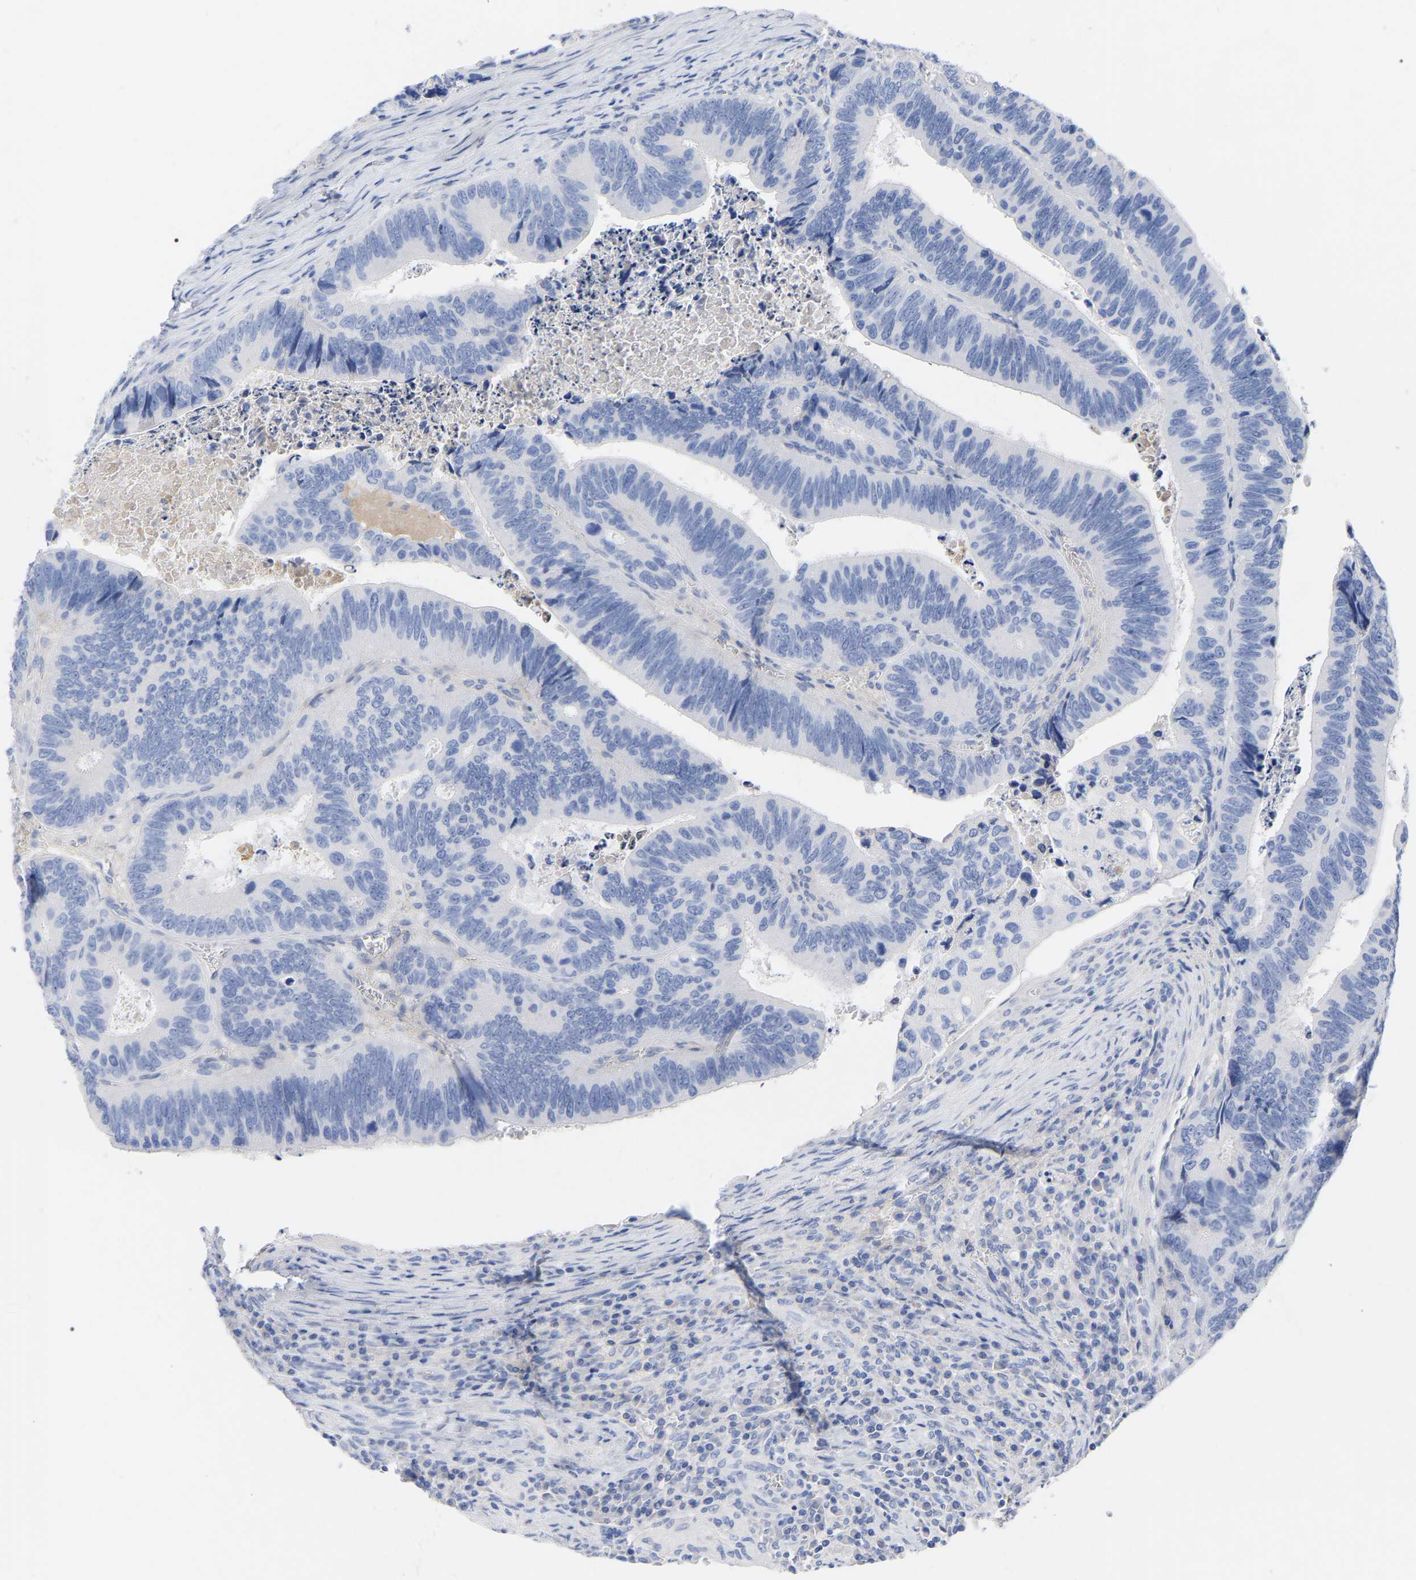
{"staining": {"intensity": "negative", "quantity": "none", "location": "none"}, "tissue": "colorectal cancer", "cell_type": "Tumor cells", "image_type": "cancer", "snomed": [{"axis": "morphology", "description": "Inflammation, NOS"}, {"axis": "morphology", "description": "Adenocarcinoma, NOS"}, {"axis": "topography", "description": "Colon"}], "caption": "An image of human adenocarcinoma (colorectal) is negative for staining in tumor cells. (Brightfield microscopy of DAB (3,3'-diaminobenzidine) immunohistochemistry at high magnification).", "gene": "HAPLN1", "patient": {"sex": "male", "age": 72}}